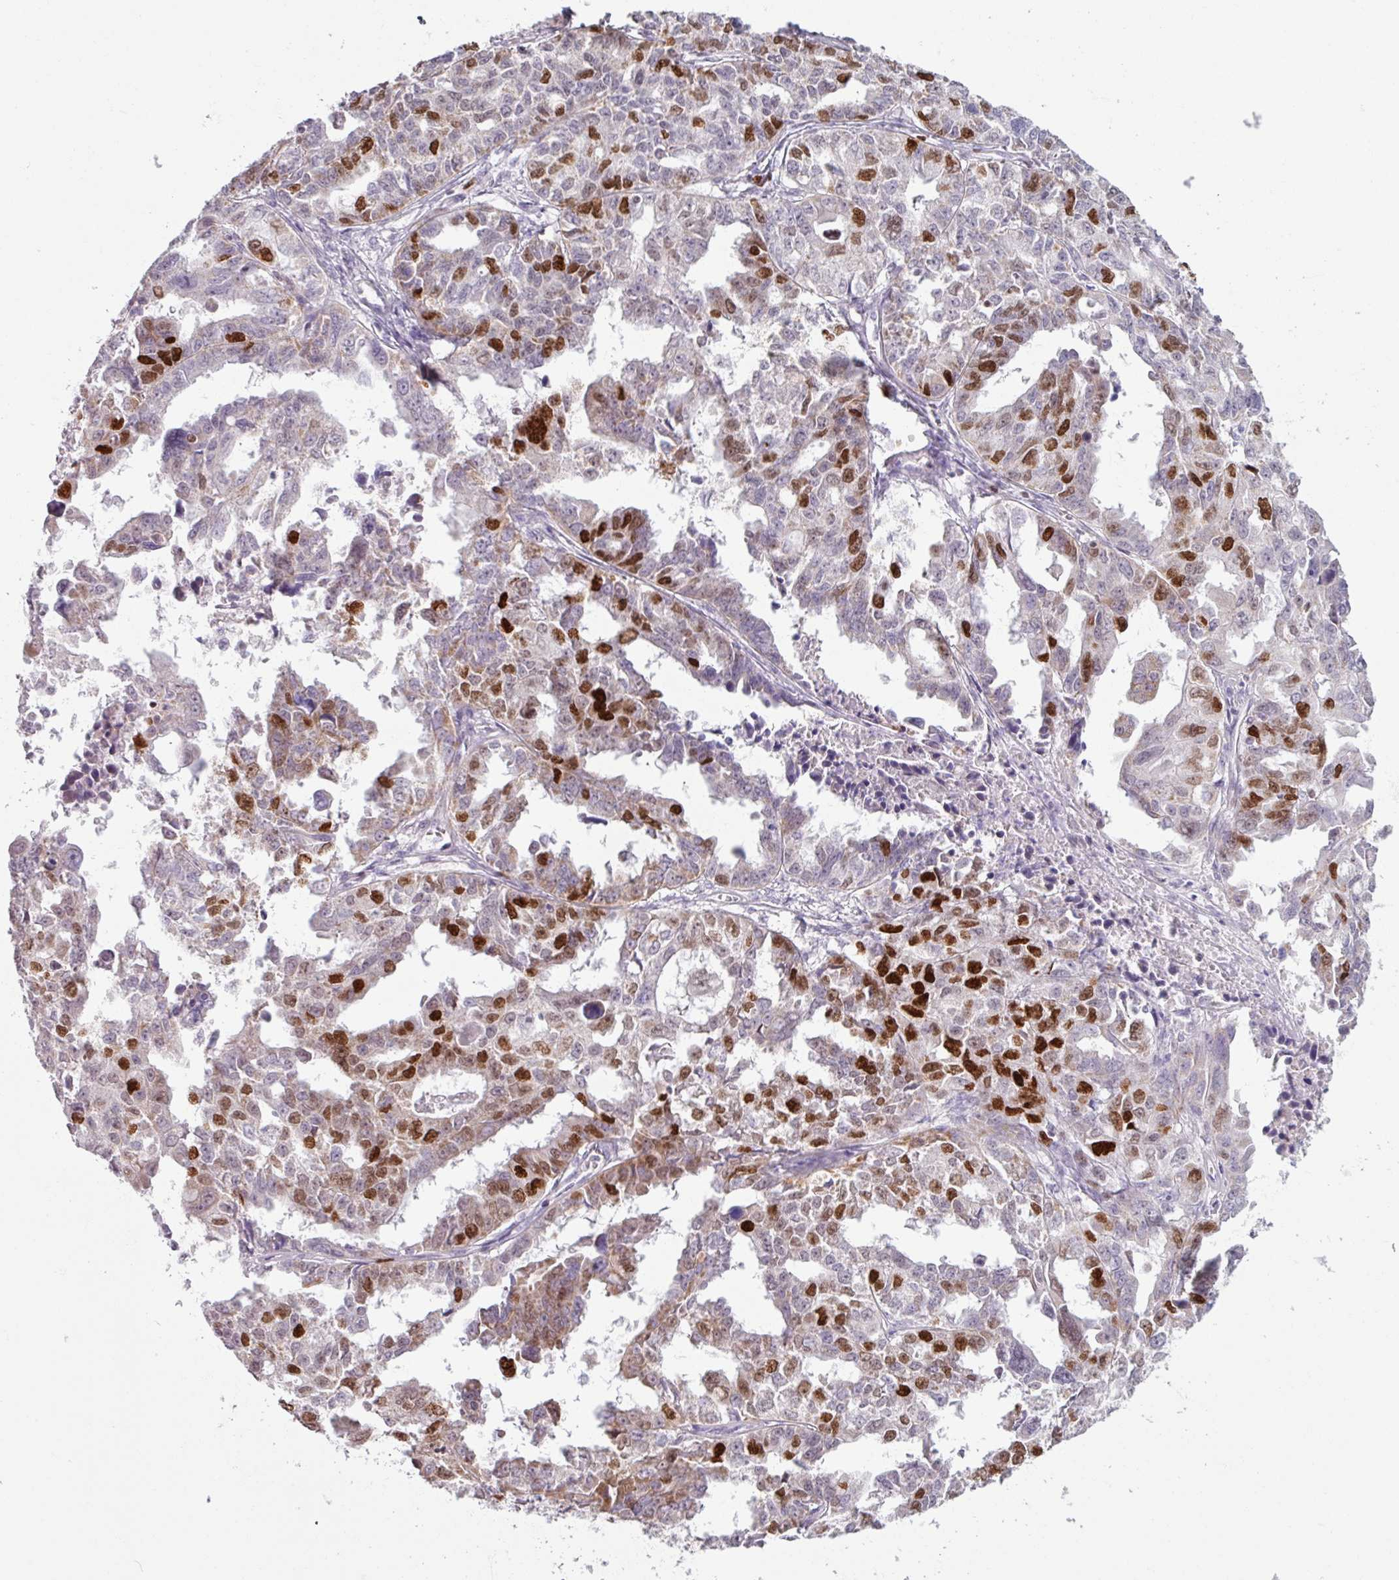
{"staining": {"intensity": "strong", "quantity": "25%-75%", "location": "nuclear"}, "tissue": "ovarian cancer", "cell_type": "Tumor cells", "image_type": "cancer", "snomed": [{"axis": "morphology", "description": "Adenocarcinoma, NOS"}, {"axis": "morphology", "description": "Carcinoma, endometroid"}, {"axis": "topography", "description": "Ovary"}], "caption": "IHC of ovarian adenocarcinoma displays high levels of strong nuclear positivity in about 25%-75% of tumor cells. (DAB (3,3'-diaminobenzidine) IHC, brown staining for protein, blue staining for nuclei).", "gene": "ATAD2", "patient": {"sex": "female", "age": 72}}